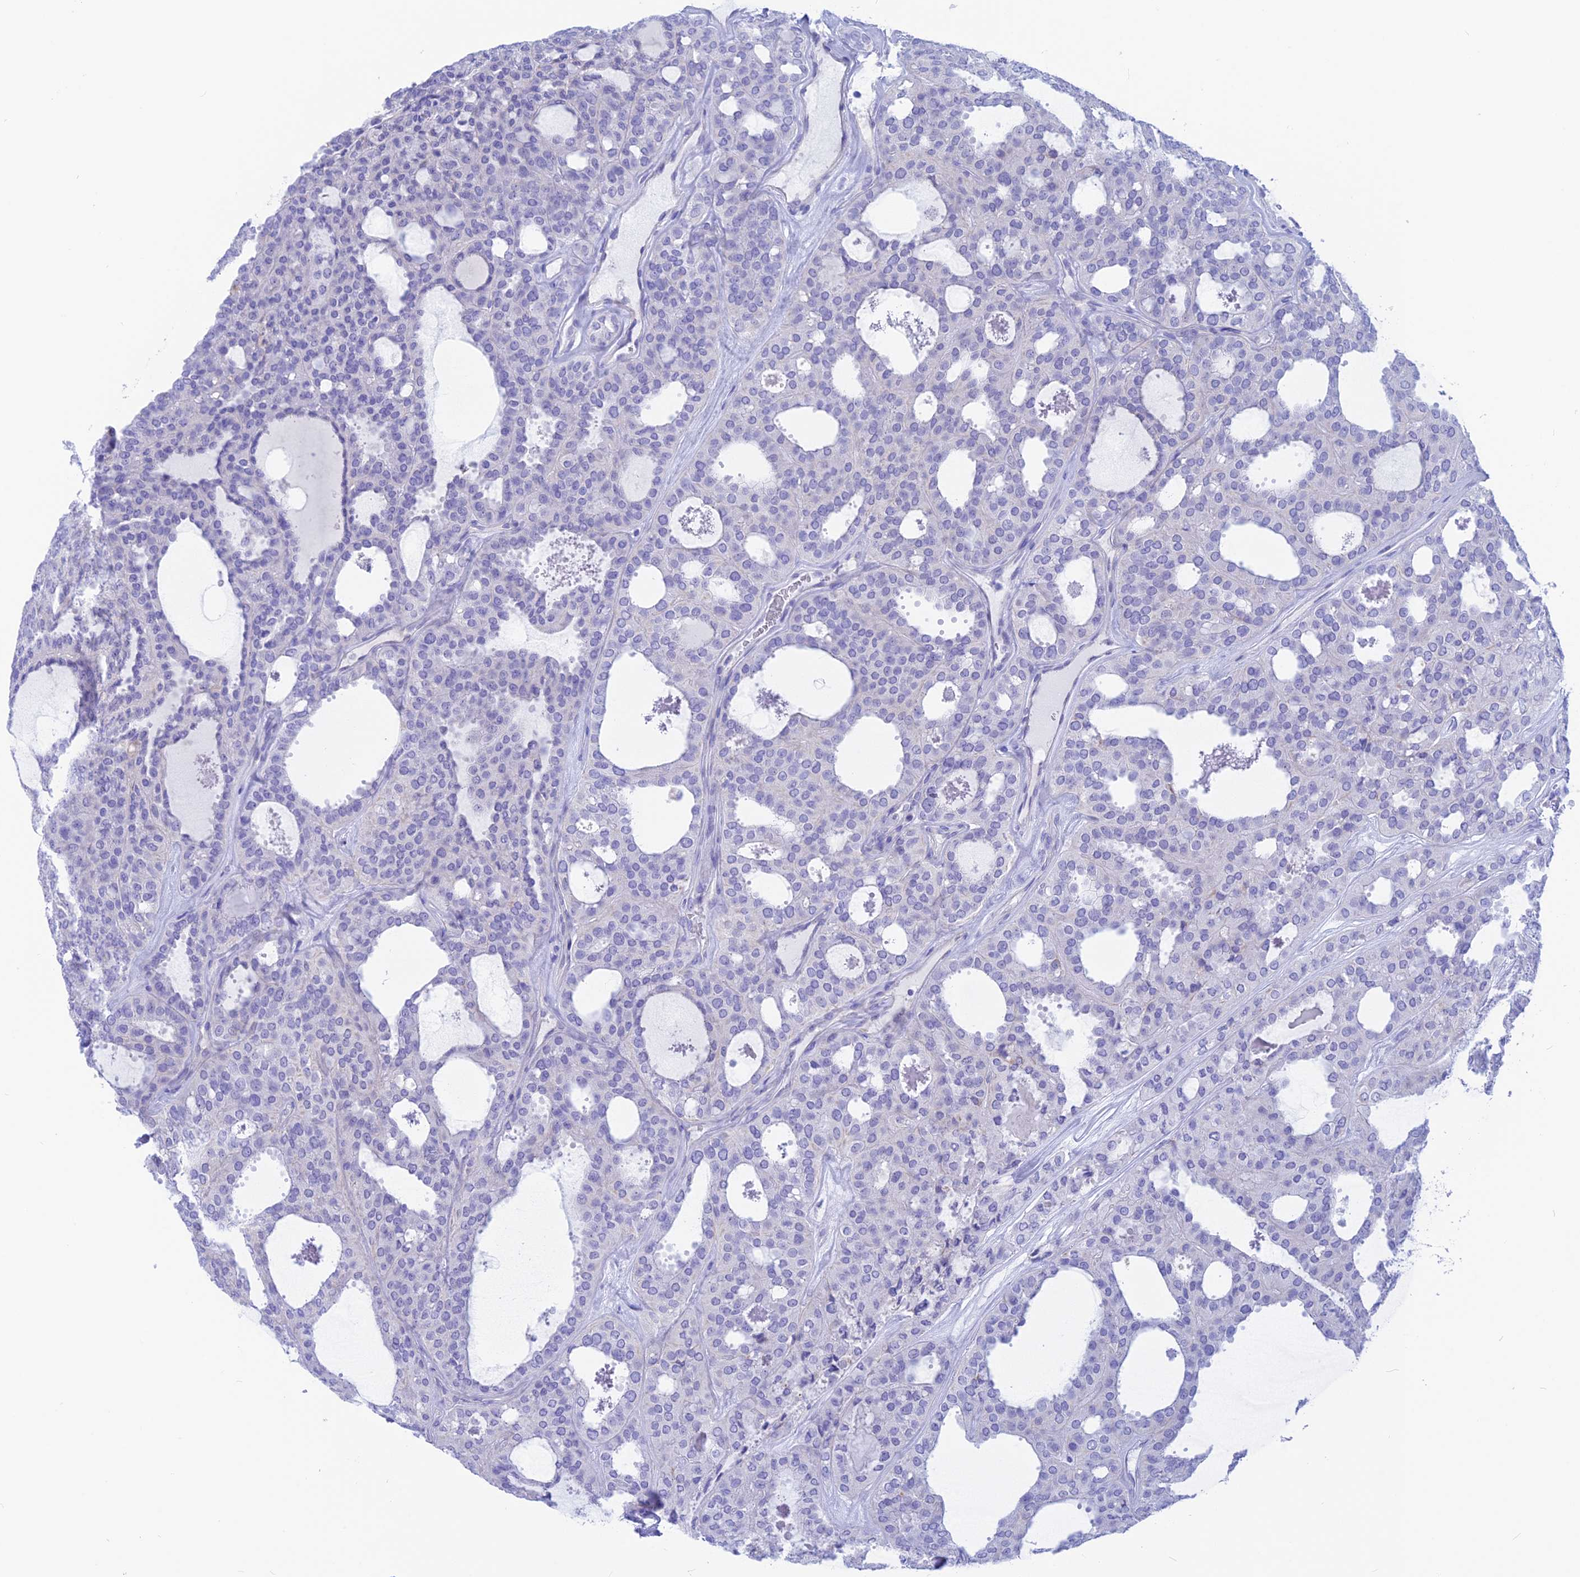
{"staining": {"intensity": "negative", "quantity": "none", "location": "none"}, "tissue": "thyroid cancer", "cell_type": "Tumor cells", "image_type": "cancer", "snomed": [{"axis": "morphology", "description": "Follicular adenoma carcinoma, NOS"}, {"axis": "topography", "description": "Thyroid gland"}], "caption": "Immunohistochemistry (IHC) photomicrograph of human thyroid cancer (follicular adenoma carcinoma) stained for a protein (brown), which reveals no positivity in tumor cells. (Brightfield microscopy of DAB (3,3'-diaminobenzidine) IHC at high magnification).", "gene": "GNGT2", "patient": {"sex": "male", "age": 75}}